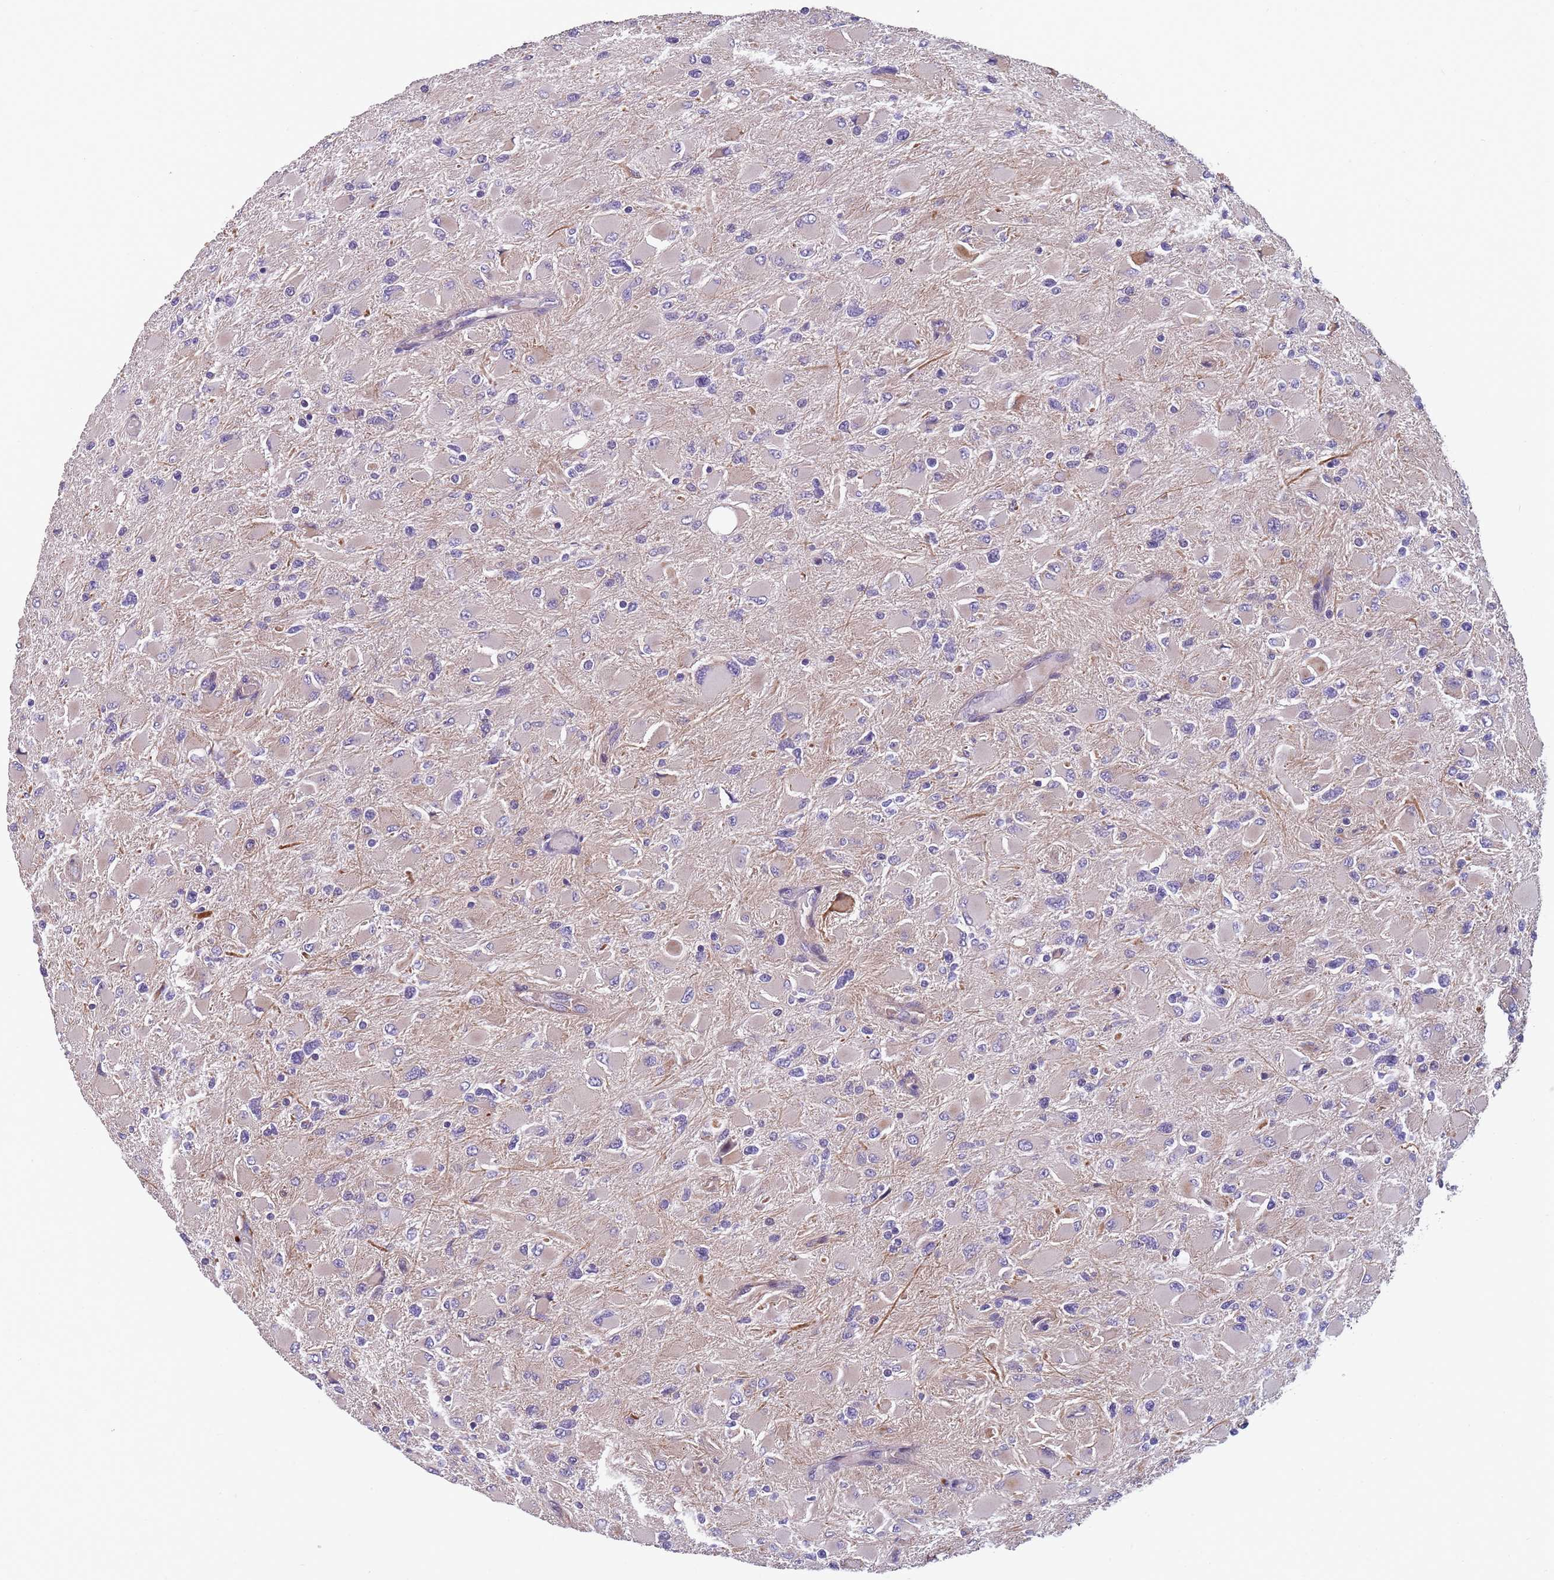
{"staining": {"intensity": "negative", "quantity": "none", "location": "none"}, "tissue": "glioma", "cell_type": "Tumor cells", "image_type": "cancer", "snomed": [{"axis": "morphology", "description": "Glioma, malignant, High grade"}, {"axis": "topography", "description": "Cerebral cortex"}], "caption": "Tumor cells show no significant staining in glioma.", "gene": "FAM83F", "patient": {"sex": "female", "age": 36}}